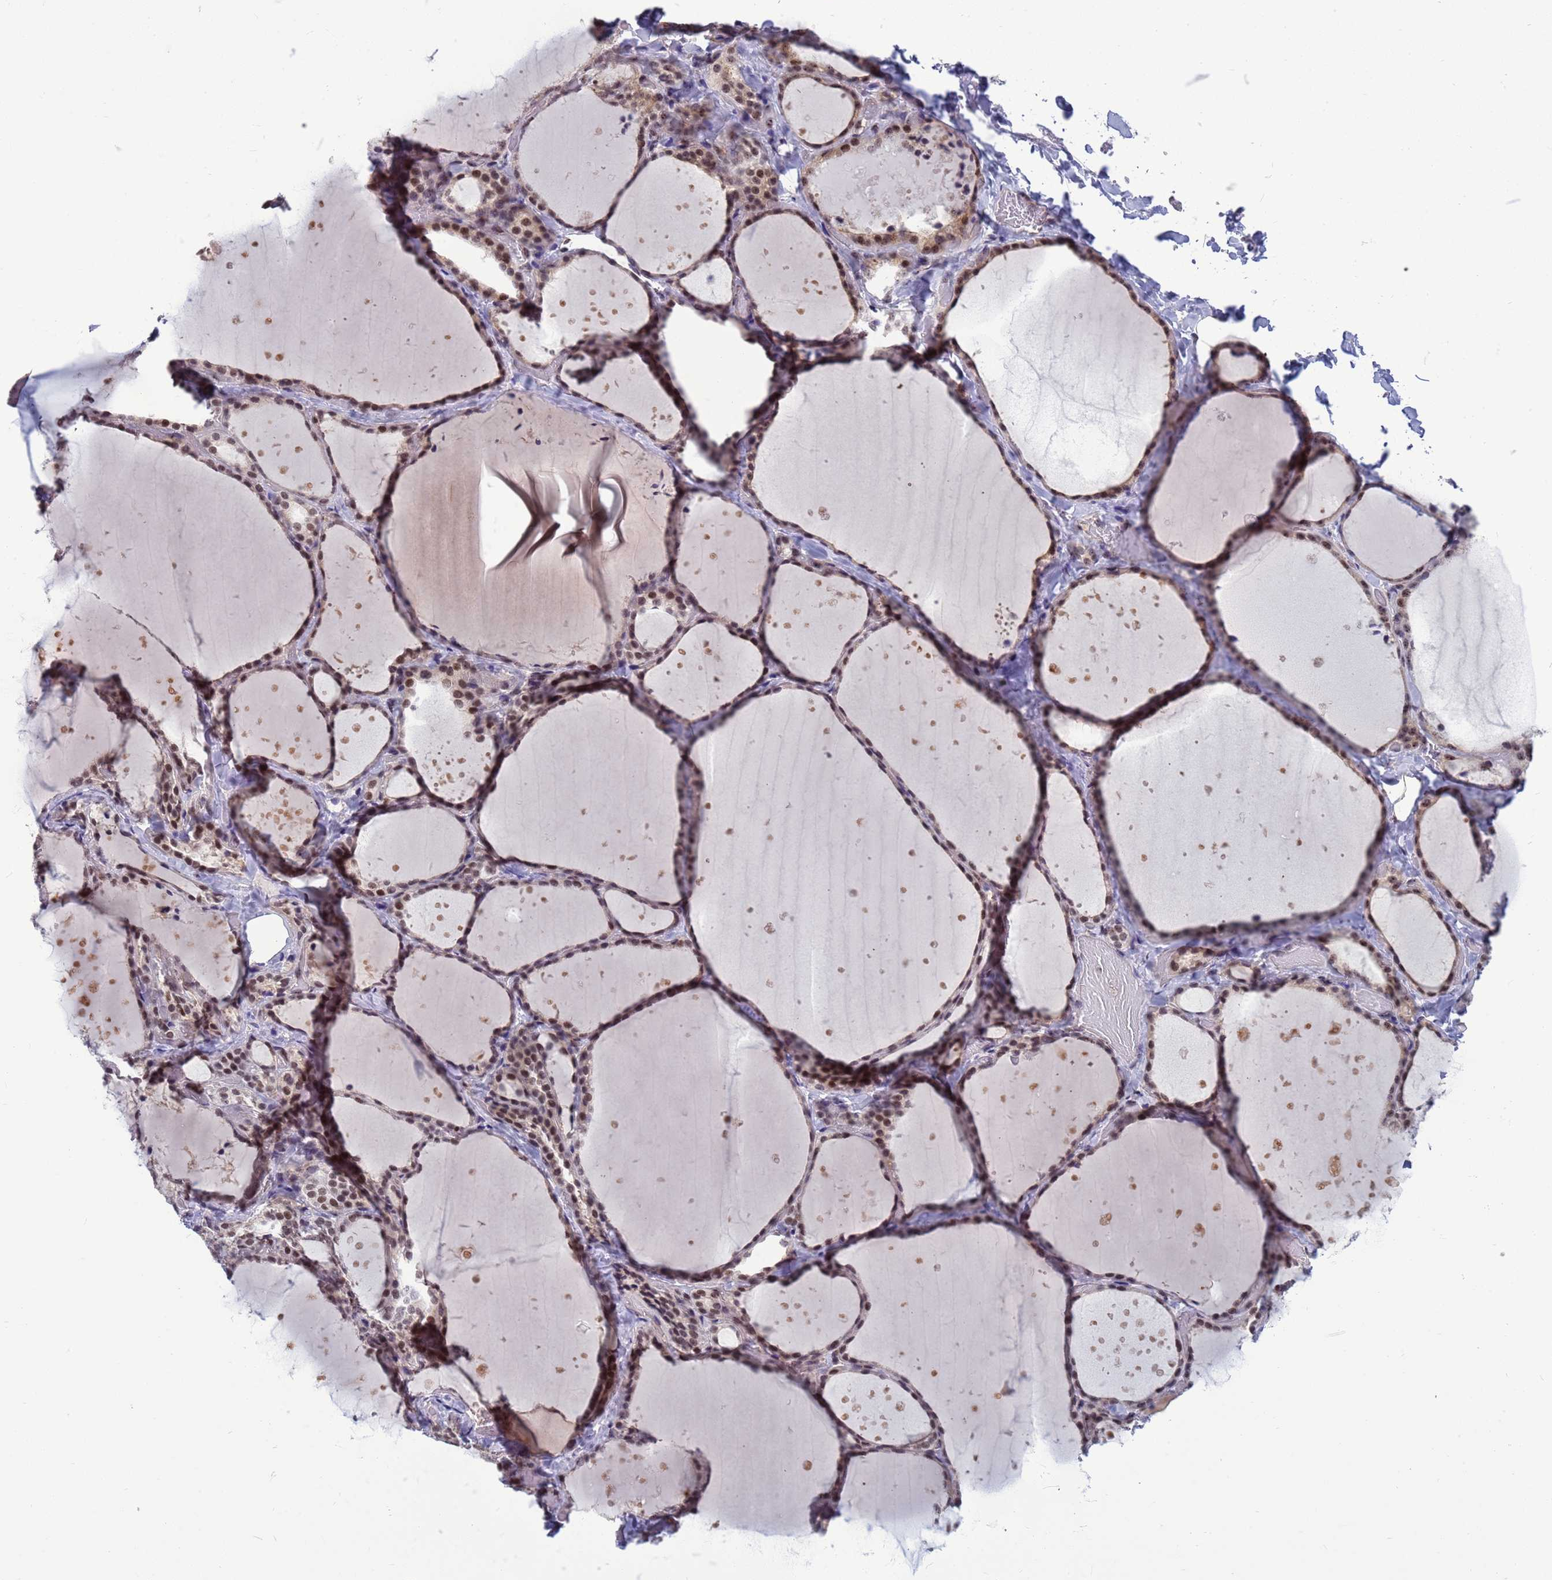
{"staining": {"intensity": "moderate", "quantity": ">75%", "location": "nuclear"}, "tissue": "thyroid gland", "cell_type": "Glandular cells", "image_type": "normal", "snomed": [{"axis": "morphology", "description": "Normal tissue, NOS"}, {"axis": "topography", "description": "Thyroid gland"}], "caption": "Brown immunohistochemical staining in benign thyroid gland shows moderate nuclear positivity in about >75% of glandular cells. The protein of interest is stained brown, and the nuclei are stained in blue (DAB (3,3'-diaminobenzidine) IHC with brightfield microscopy, high magnification).", "gene": "NSL1", "patient": {"sex": "female", "age": 44}}